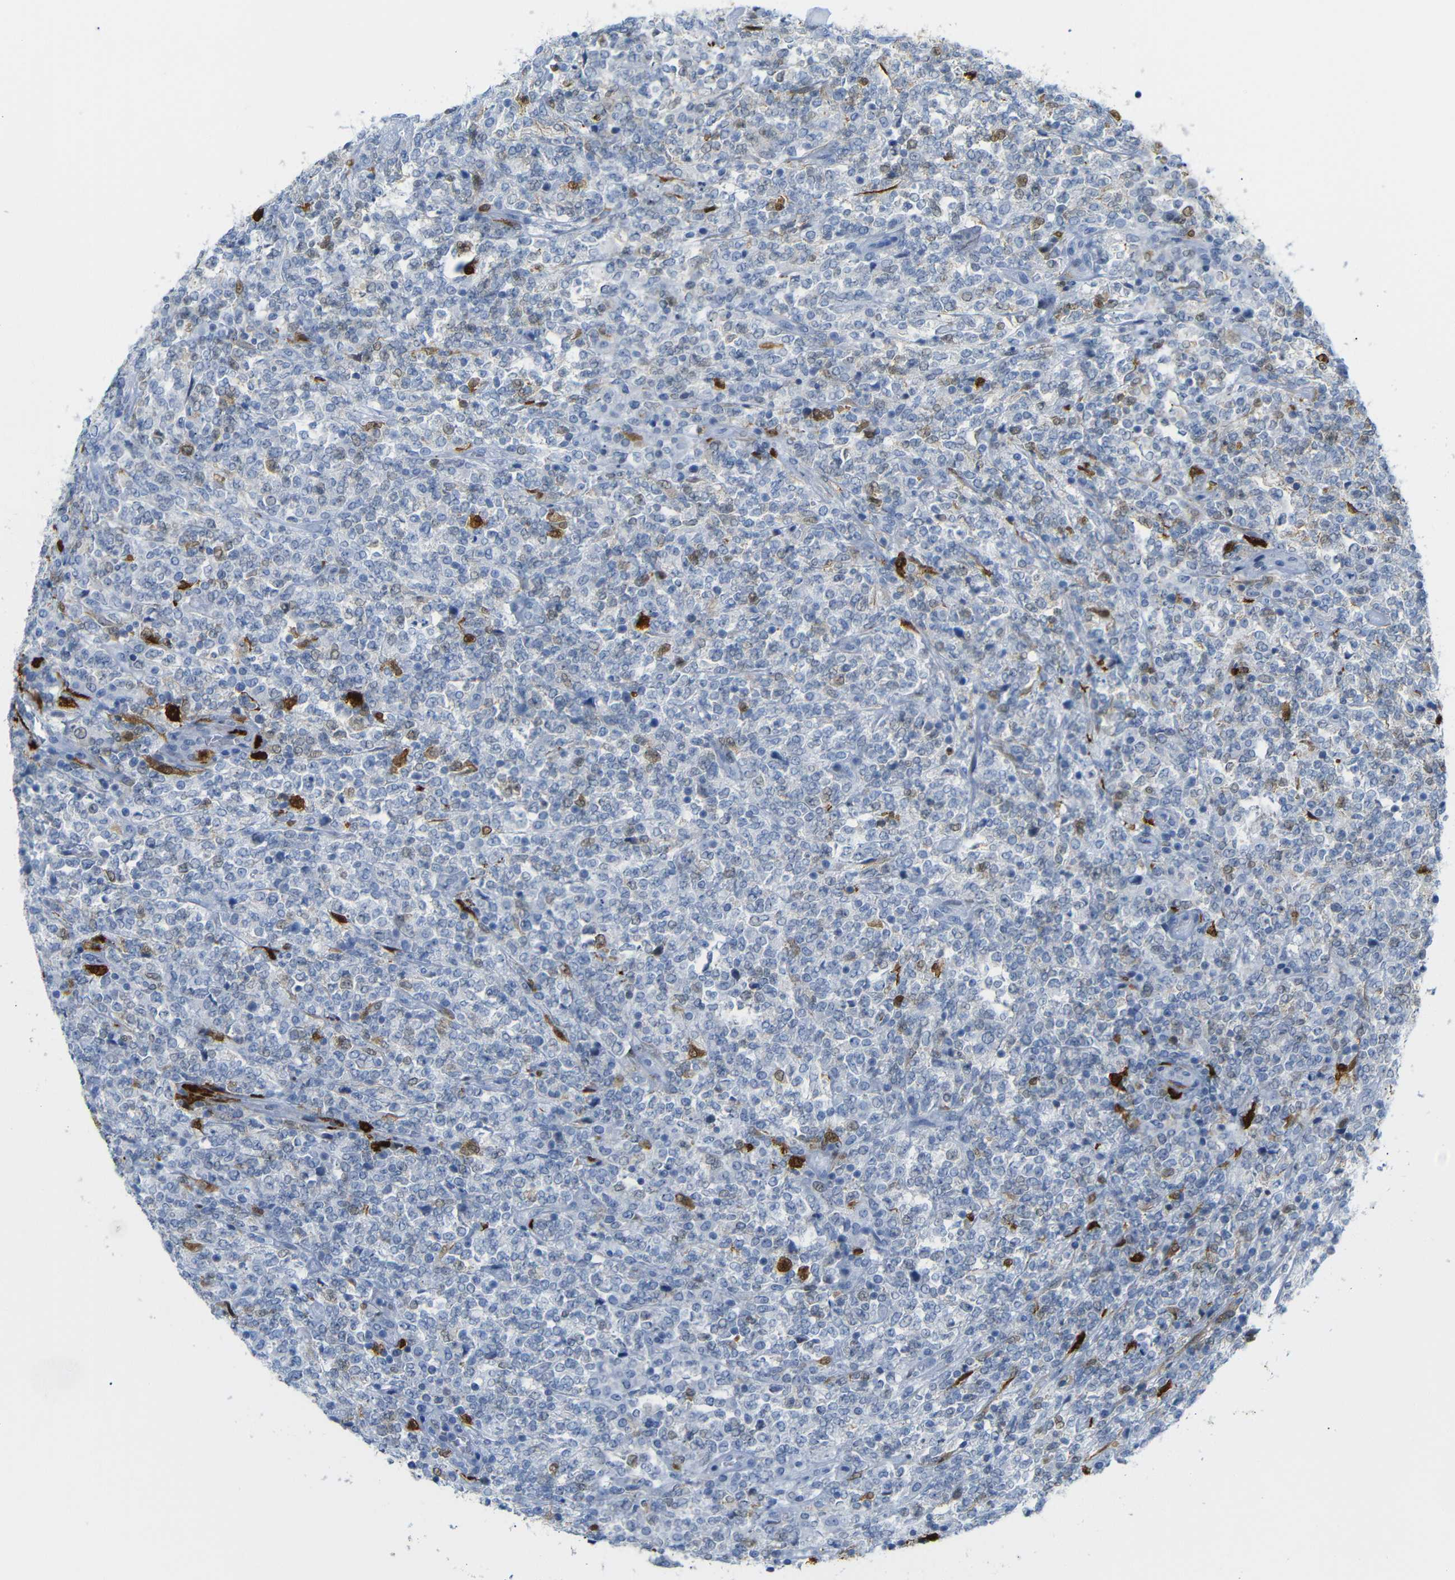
{"staining": {"intensity": "strong", "quantity": "<25%", "location": "cytoplasmic/membranous,nuclear"}, "tissue": "lymphoma", "cell_type": "Tumor cells", "image_type": "cancer", "snomed": [{"axis": "morphology", "description": "Malignant lymphoma, non-Hodgkin's type, High grade"}, {"axis": "topography", "description": "Soft tissue"}], "caption": "This image reveals immunohistochemistry staining of human high-grade malignant lymphoma, non-Hodgkin's type, with medium strong cytoplasmic/membranous and nuclear positivity in about <25% of tumor cells.", "gene": "MT1A", "patient": {"sex": "male", "age": 18}}